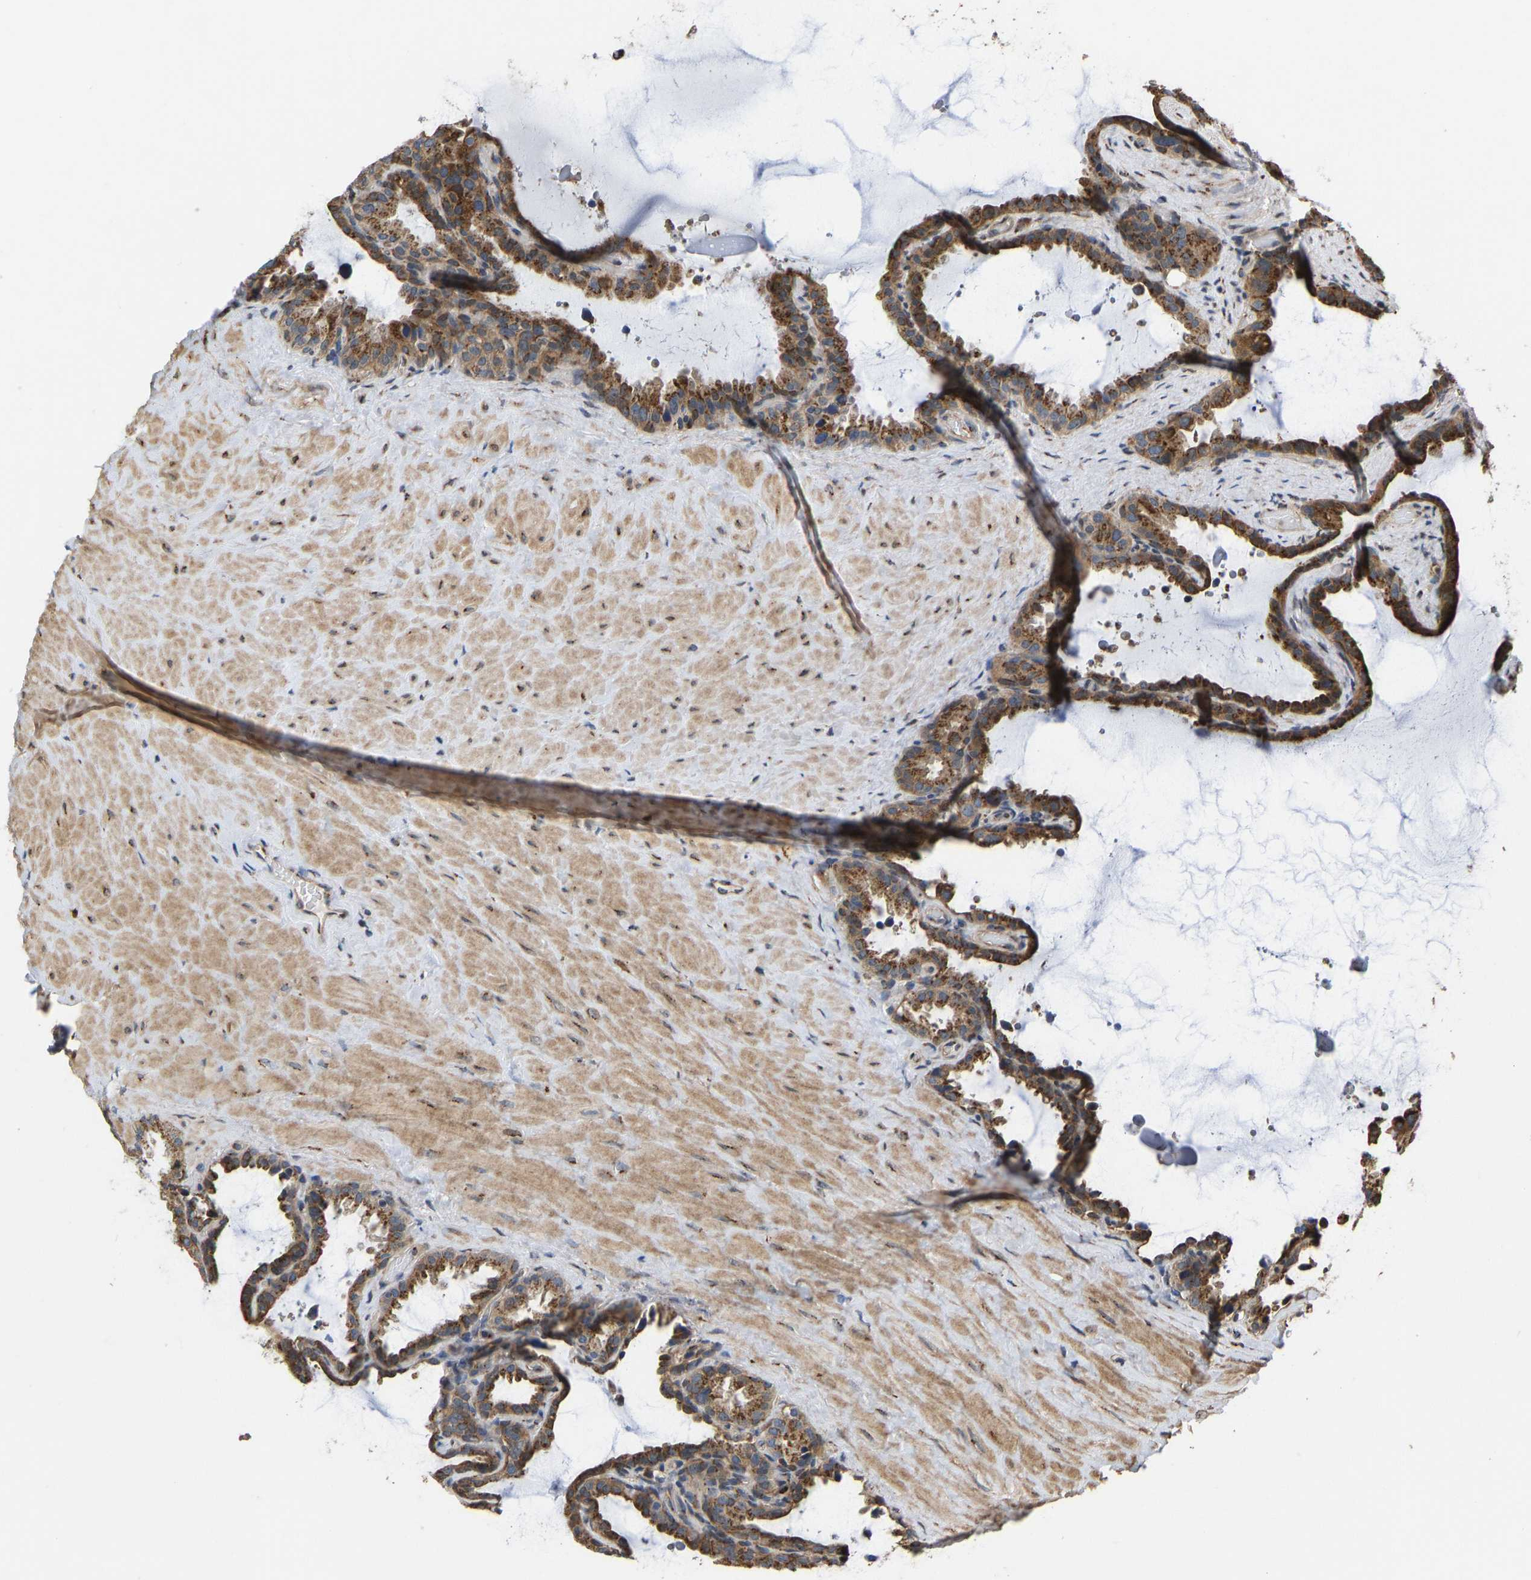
{"staining": {"intensity": "moderate", "quantity": ">75%", "location": "cytoplasmic/membranous"}, "tissue": "seminal vesicle", "cell_type": "Glandular cells", "image_type": "normal", "snomed": [{"axis": "morphology", "description": "Normal tissue, NOS"}, {"axis": "topography", "description": "Seminal veicle"}], "caption": "Brown immunohistochemical staining in benign human seminal vesicle reveals moderate cytoplasmic/membranous staining in about >75% of glandular cells. (Stains: DAB in brown, nuclei in blue, Microscopy: brightfield microscopy at high magnification).", "gene": "YIPF4", "patient": {"sex": "male", "age": 46}}